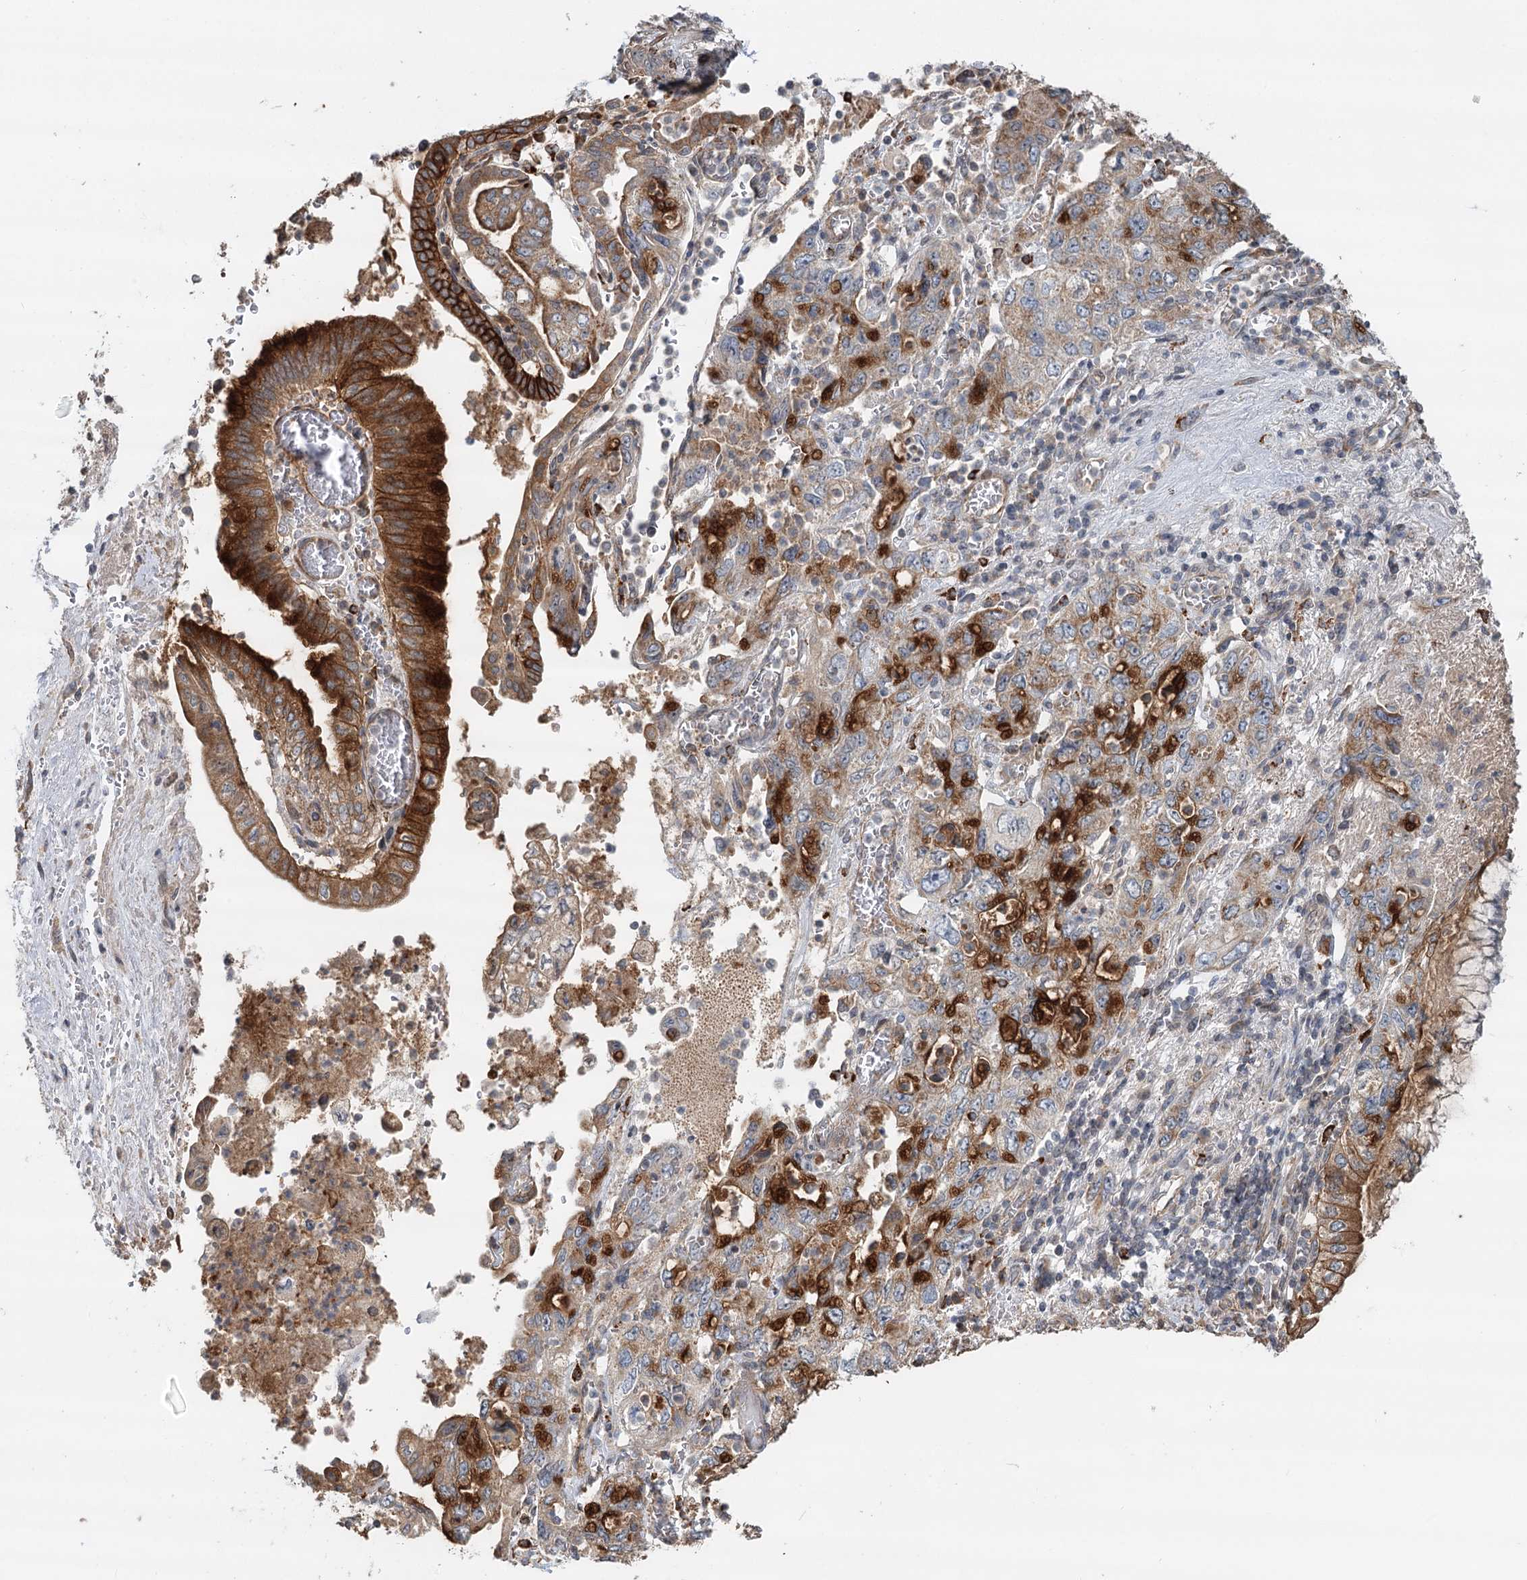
{"staining": {"intensity": "strong", "quantity": "25%-75%", "location": "cytoplasmic/membranous"}, "tissue": "pancreatic cancer", "cell_type": "Tumor cells", "image_type": "cancer", "snomed": [{"axis": "morphology", "description": "Adenocarcinoma, NOS"}, {"axis": "topography", "description": "Pancreas"}], "caption": "Brown immunohistochemical staining in human pancreatic cancer (adenocarcinoma) displays strong cytoplasmic/membranous positivity in approximately 25%-75% of tumor cells. (Brightfield microscopy of DAB IHC at high magnification).", "gene": "RNF111", "patient": {"sex": "female", "age": 73}}